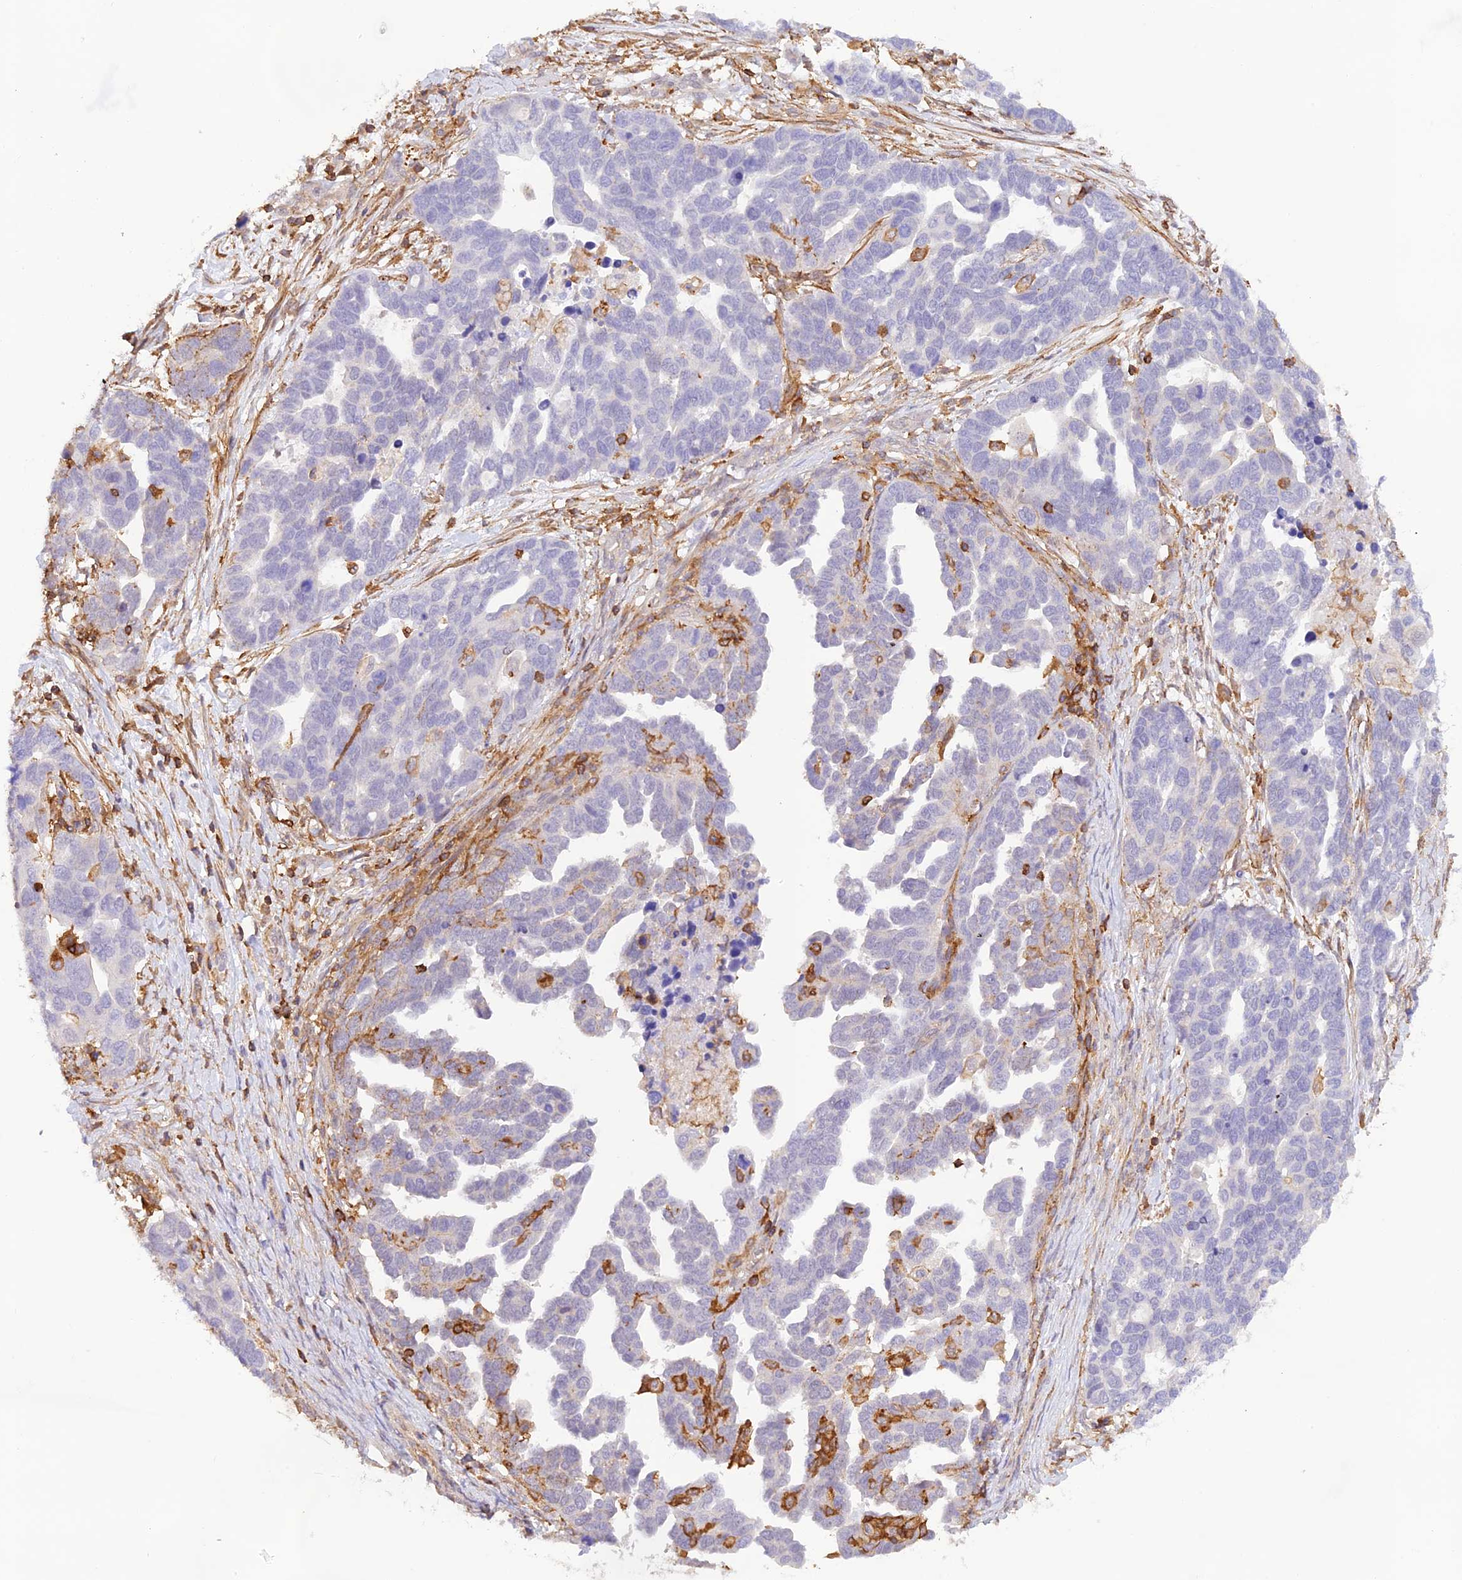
{"staining": {"intensity": "negative", "quantity": "none", "location": "none"}, "tissue": "ovarian cancer", "cell_type": "Tumor cells", "image_type": "cancer", "snomed": [{"axis": "morphology", "description": "Cystadenocarcinoma, serous, NOS"}, {"axis": "topography", "description": "Ovary"}], "caption": "This is a micrograph of immunohistochemistry (IHC) staining of ovarian cancer (serous cystadenocarcinoma), which shows no staining in tumor cells. Brightfield microscopy of immunohistochemistry (IHC) stained with DAB (brown) and hematoxylin (blue), captured at high magnification.", "gene": "DENND1C", "patient": {"sex": "female", "age": 54}}